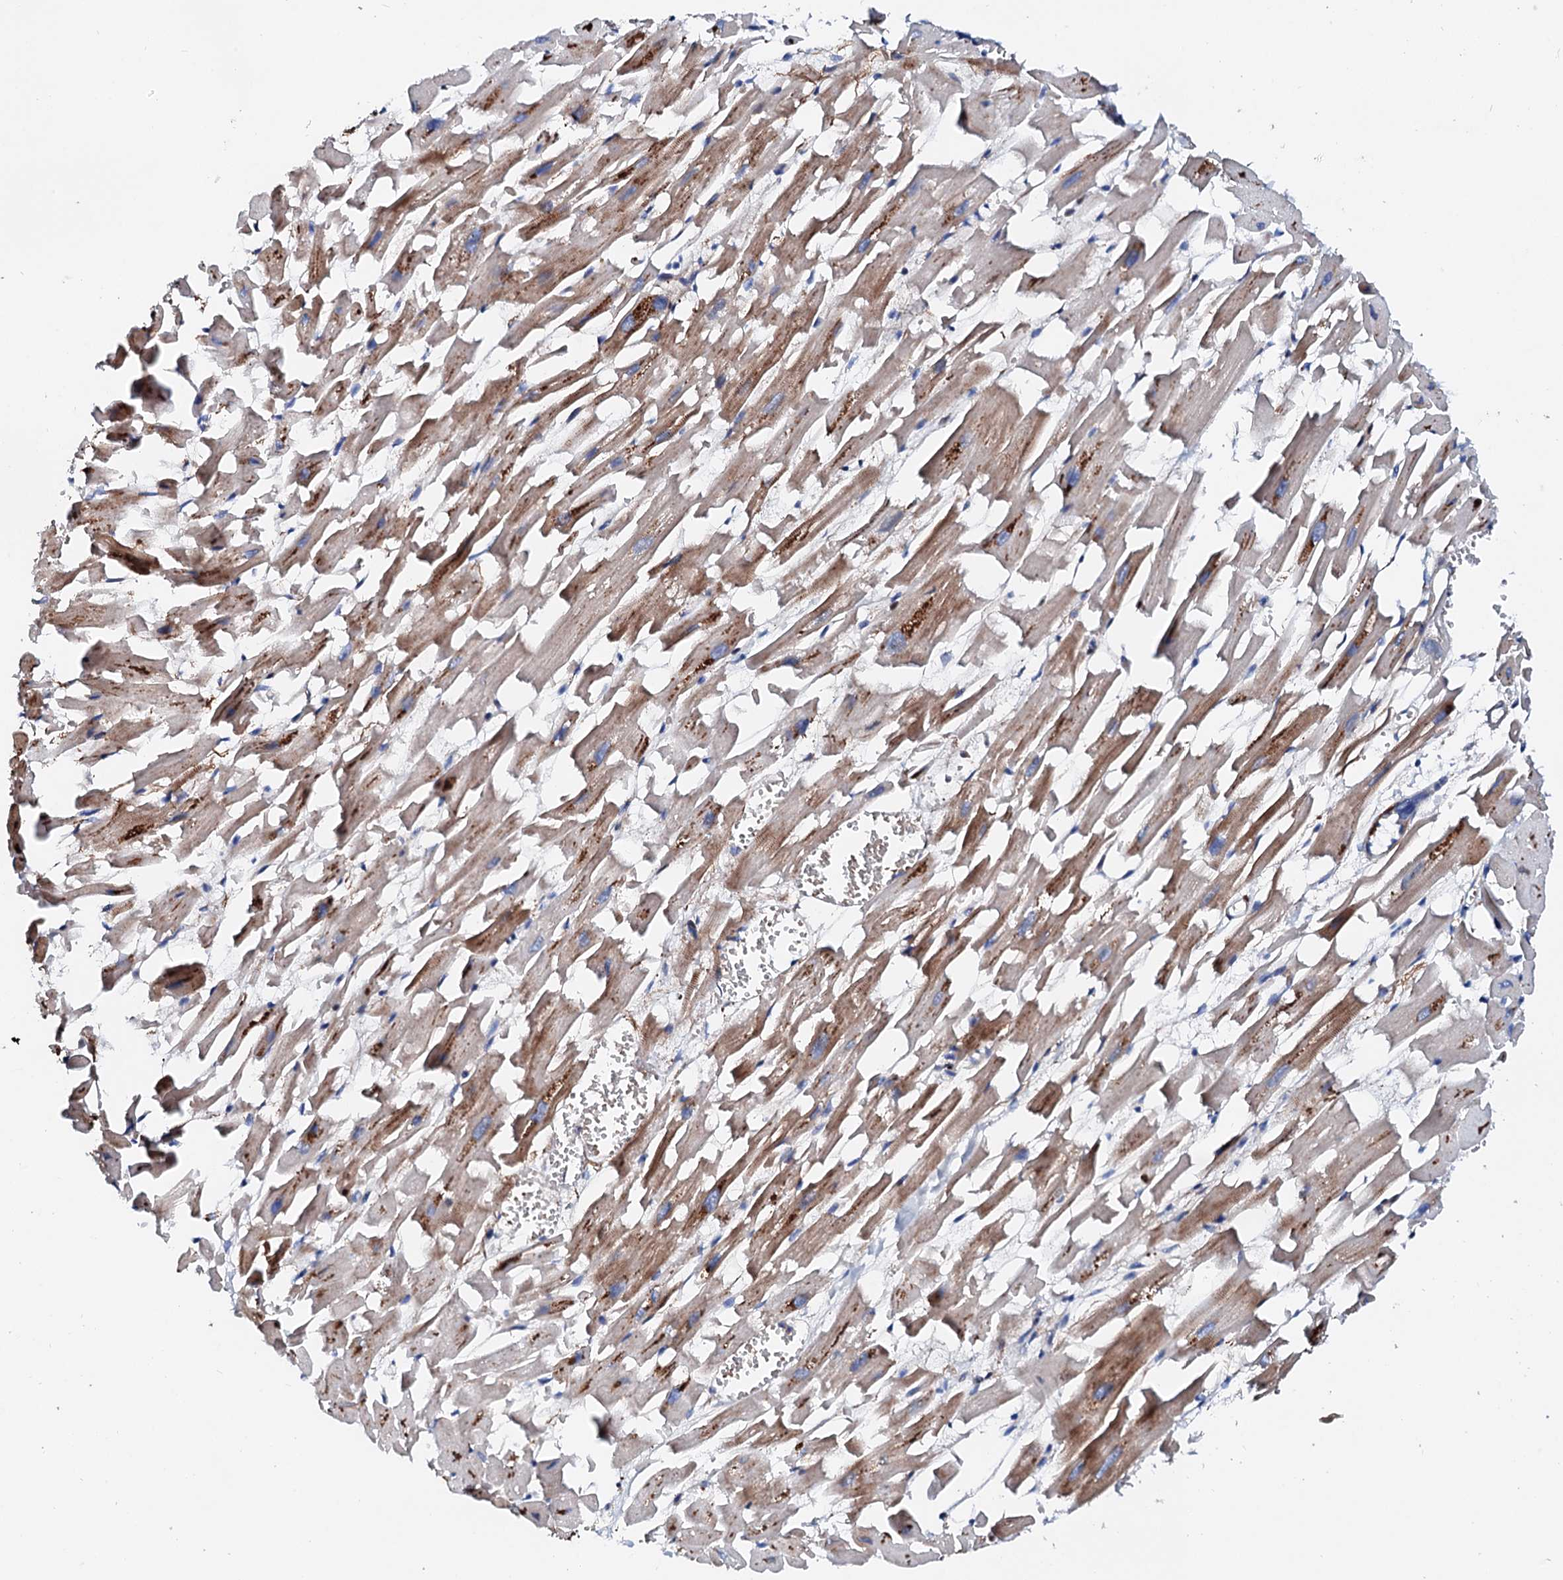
{"staining": {"intensity": "moderate", "quantity": ">75%", "location": "cytoplasmic/membranous"}, "tissue": "heart muscle", "cell_type": "Cardiomyocytes", "image_type": "normal", "snomed": [{"axis": "morphology", "description": "Normal tissue, NOS"}, {"axis": "topography", "description": "Heart"}], "caption": "Immunohistochemistry (DAB) staining of benign human heart muscle reveals moderate cytoplasmic/membranous protein positivity in about >75% of cardiomyocytes. (DAB = brown stain, brightfield microscopy at high magnification).", "gene": "SLC10A7", "patient": {"sex": "female", "age": 64}}